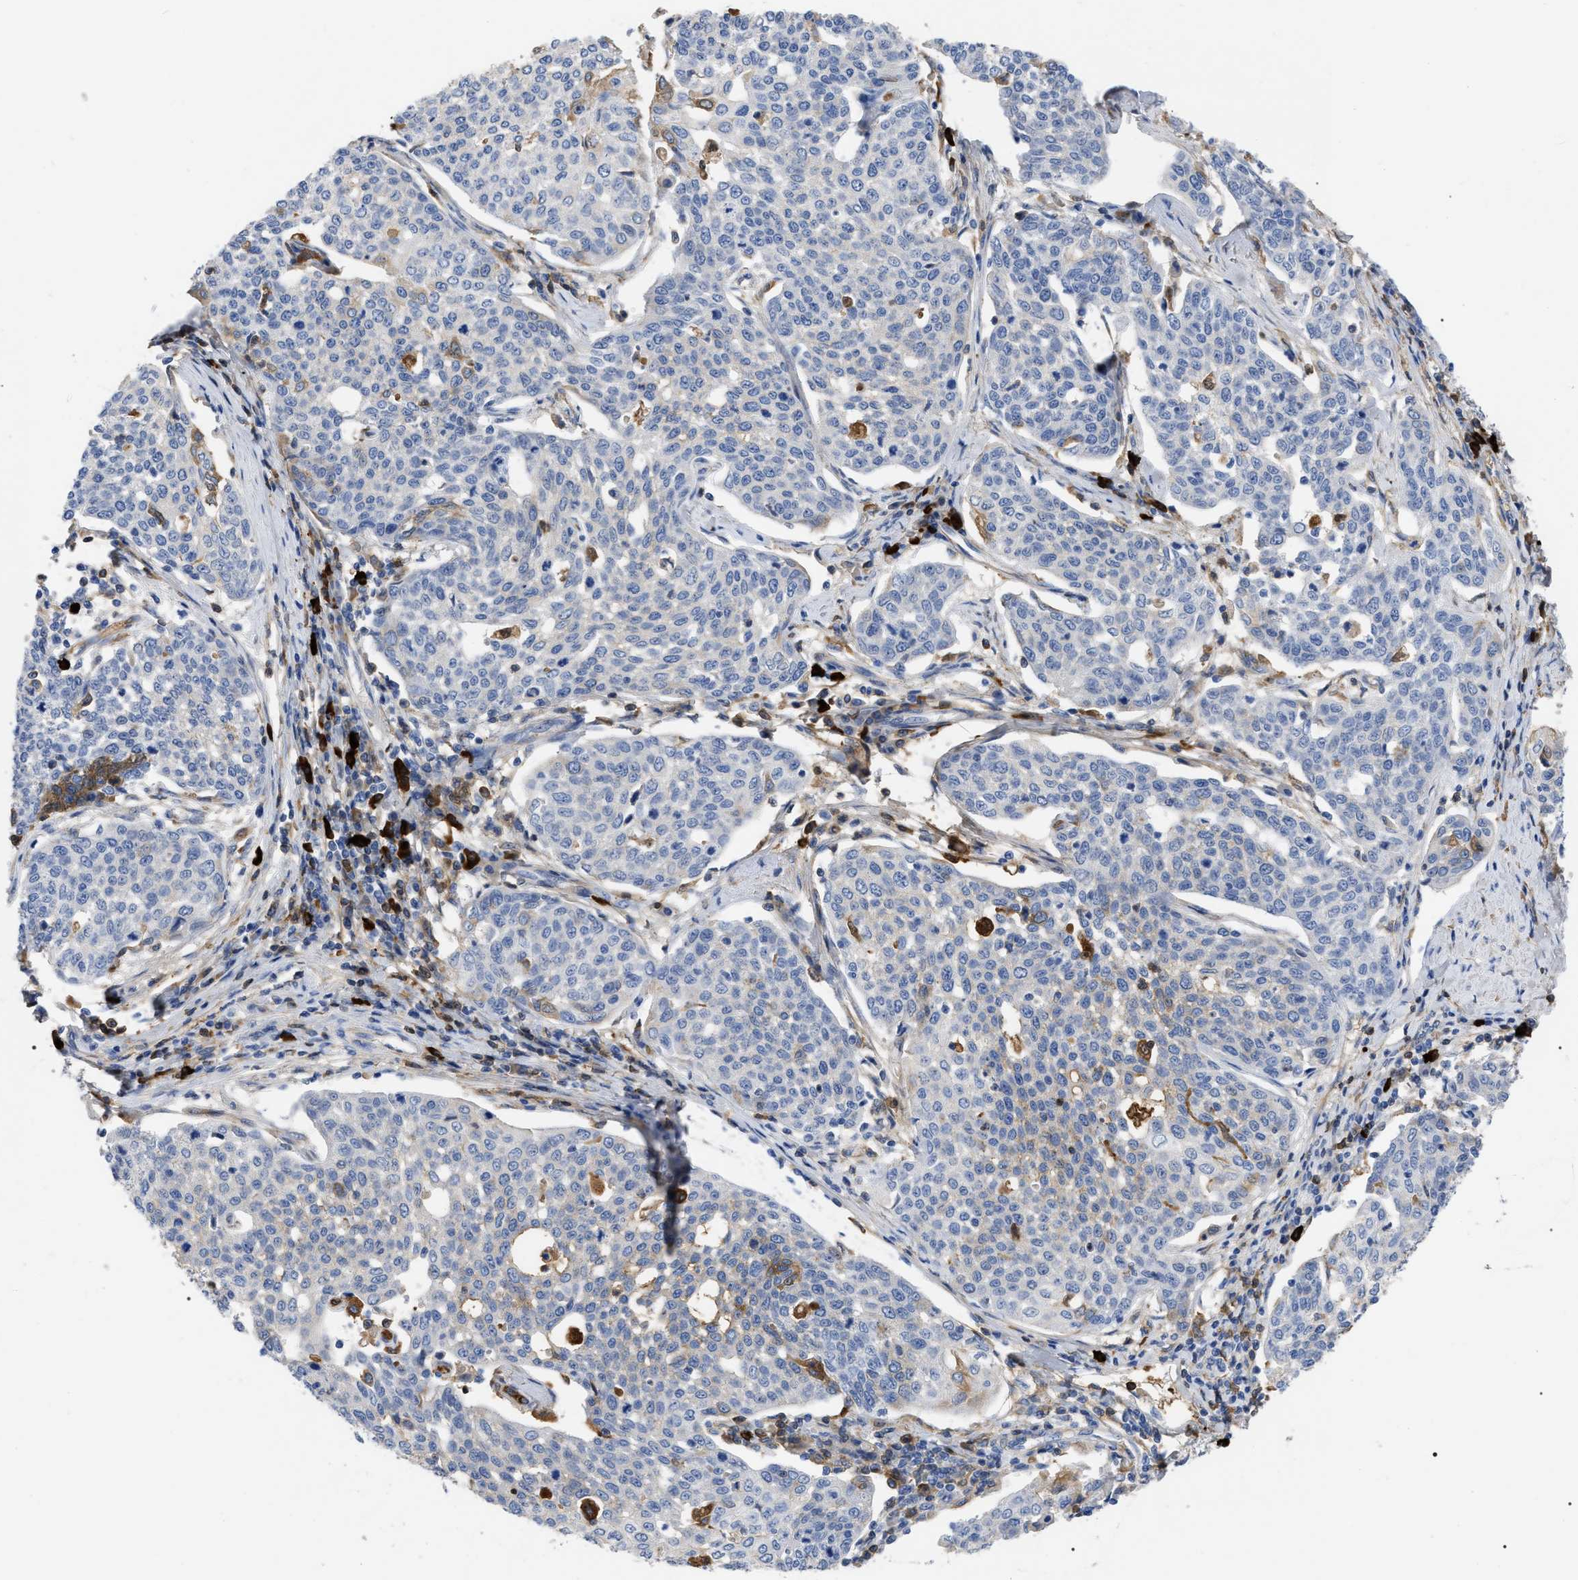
{"staining": {"intensity": "negative", "quantity": "none", "location": "none"}, "tissue": "cervical cancer", "cell_type": "Tumor cells", "image_type": "cancer", "snomed": [{"axis": "morphology", "description": "Squamous cell carcinoma, NOS"}, {"axis": "topography", "description": "Cervix"}], "caption": "Immunohistochemistry (IHC) micrograph of neoplastic tissue: human cervical cancer (squamous cell carcinoma) stained with DAB demonstrates no significant protein expression in tumor cells.", "gene": "IGHV5-51", "patient": {"sex": "female", "age": 34}}